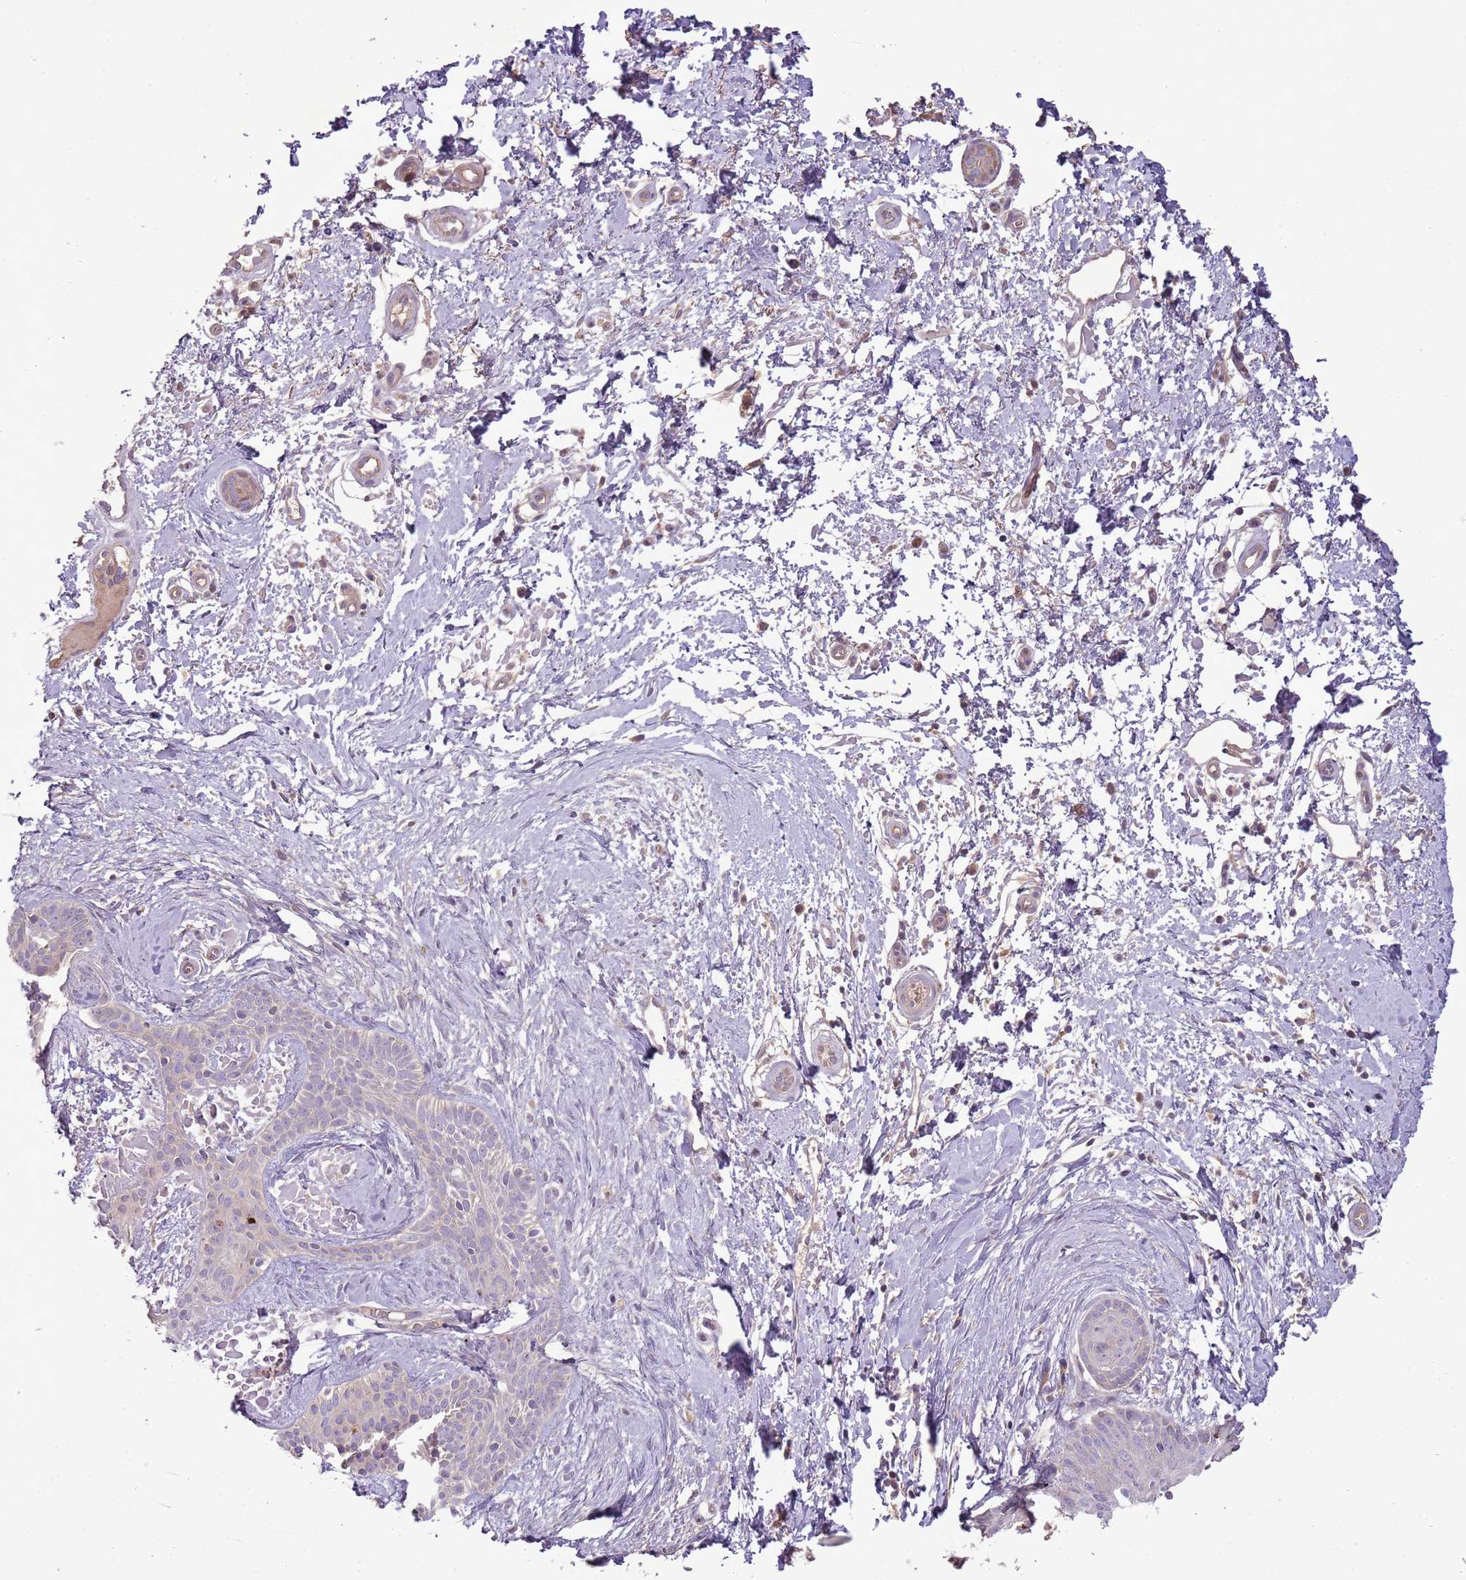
{"staining": {"intensity": "negative", "quantity": "none", "location": "none"}, "tissue": "skin cancer", "cell_type": "Tumor cells", "image_type": "cancer", "snomed": [{"axis": "morphology", "description": "Basal cell carcinoma"}, {"axis": "topography", "description": "Skin"}], "caption": "This is an immunohistochemistry (IHC) micrograph of skin cancer (basal cell carcinoma). There is no expression in tumor cells.", "gene": "ANKRD24", "patient": {"sex": "male", "age": 78}}